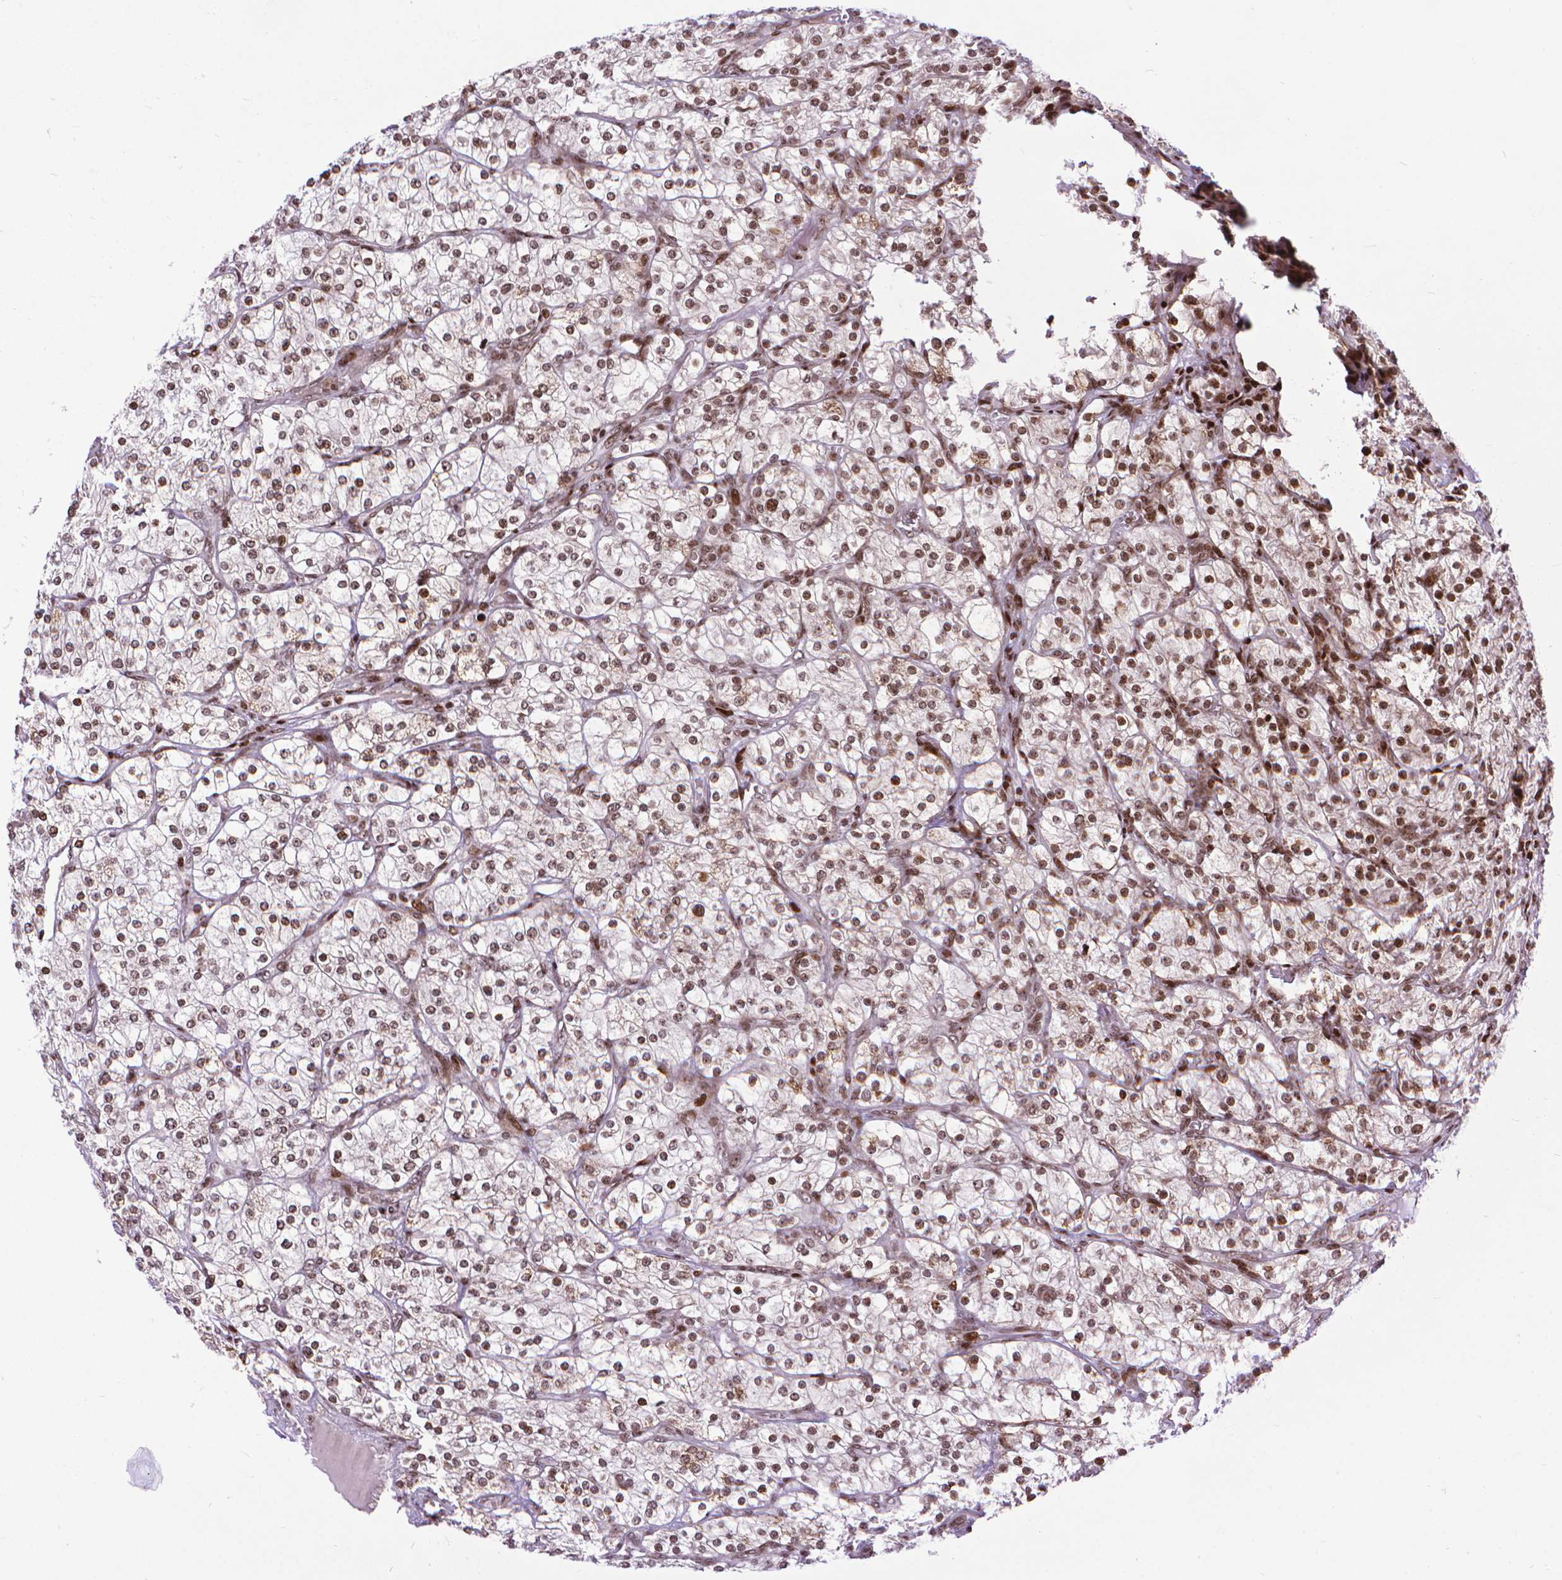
{"staining": {"intensity": "moderate", "quantity": "<25%", "location": "nuclear"}, "tissue": "renal cancer", "cell_type": "Tumor cells", "image_type": "cancer", "snomed": [{"axis": "morphology", "description": "Adenocarcinoma, NOS"}, {"axis": "topography", "description": "Kidney"}], "caption": "IHC photomicrograph of human renal cancer stained for a protein (brown), which shows low levels of moderate nuclear staining in approximately <25% of tumor cells.", "gene": "AMER1", "patient": {"sex": "male", "age": 80}}